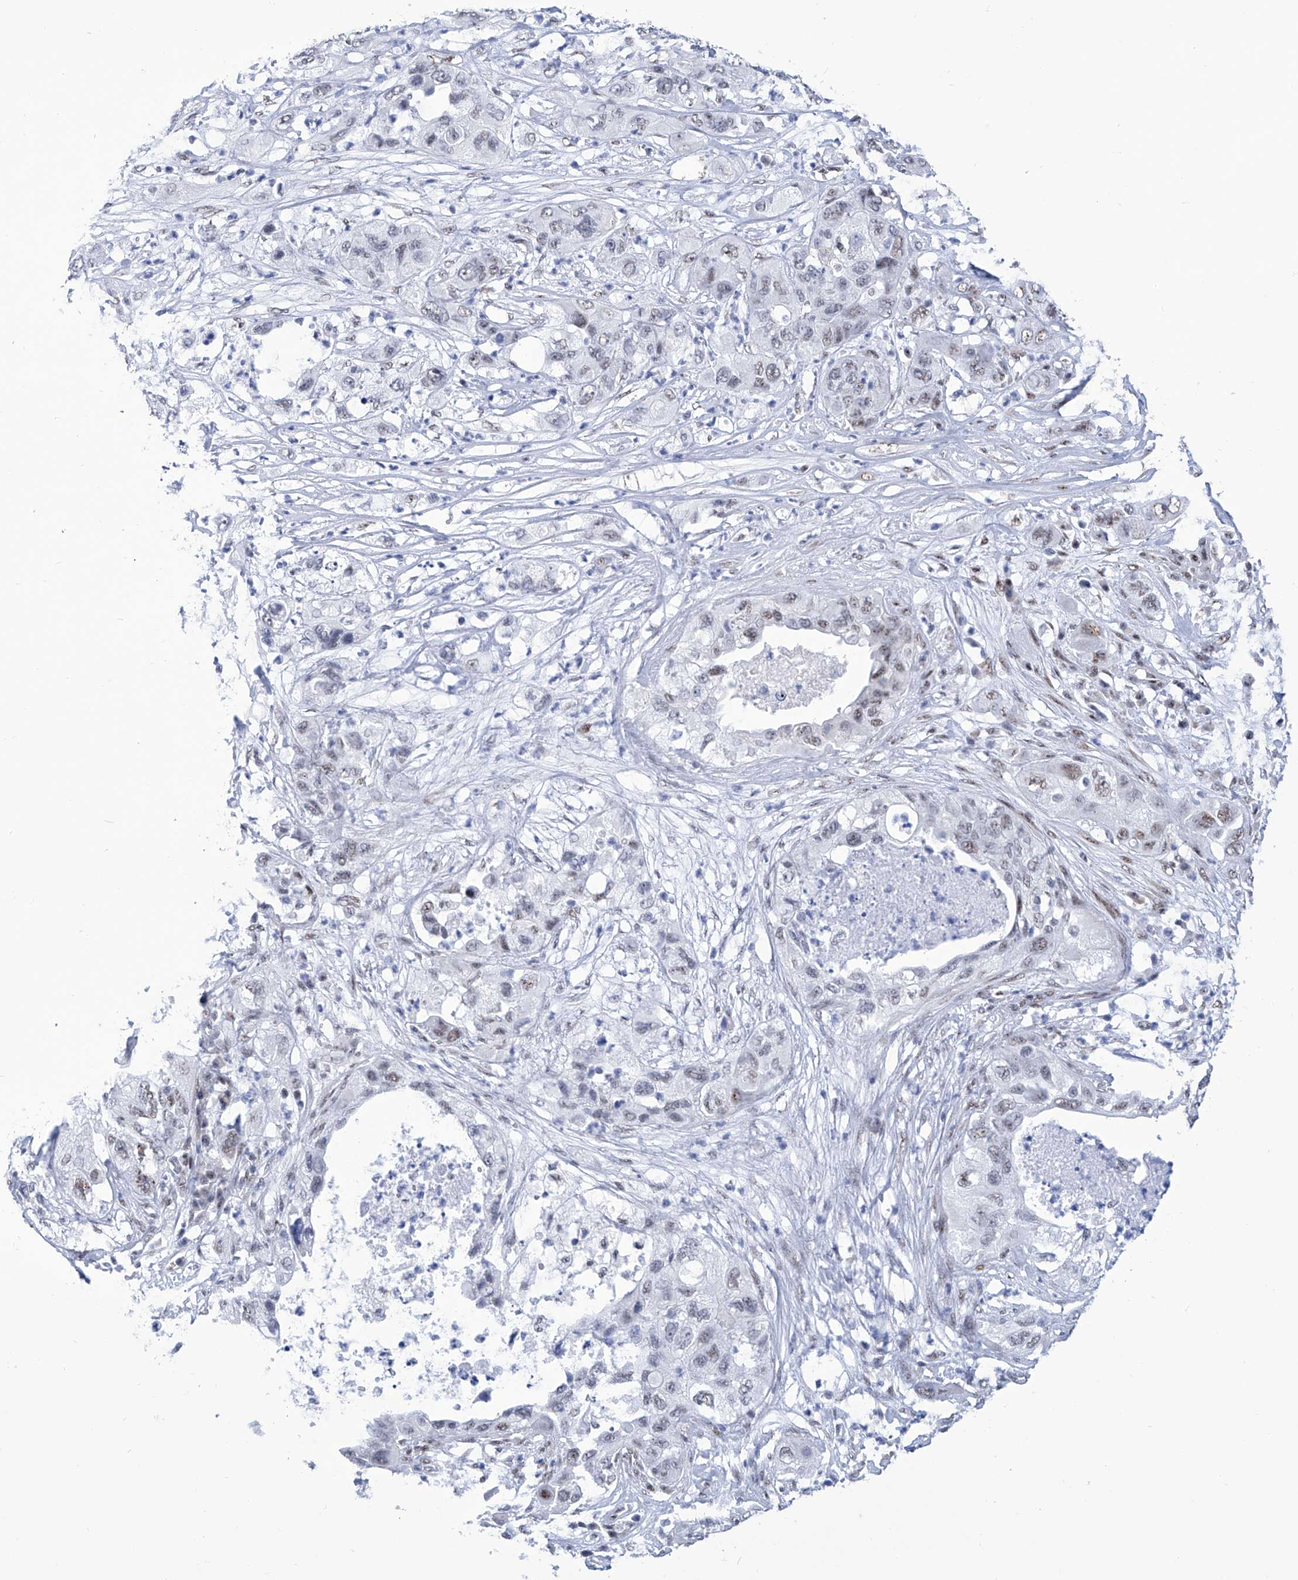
{"staining": {"intensity": "weak", "quantity": "25%-75%", "location": "nuclear"}, "tissue": "pancreatic cancer", "cell_type": "Tumor cells", "image_type": "cancer", "snomed": [{"axis": "morphology", "description": "Adenocarcinoma, NOS"}, {"axis": "topography", "description": "Pancreas"}], "caption": "A micrograph of pancreatic adenocarcinoma stained for a protein demonstrates weak nuclear brown staining in tumor cells. (brown staining indicates protein expression, while blue staining denotes nuclei).", "gene": "SART1", "patient": {"sex": "female", "age": 78}}